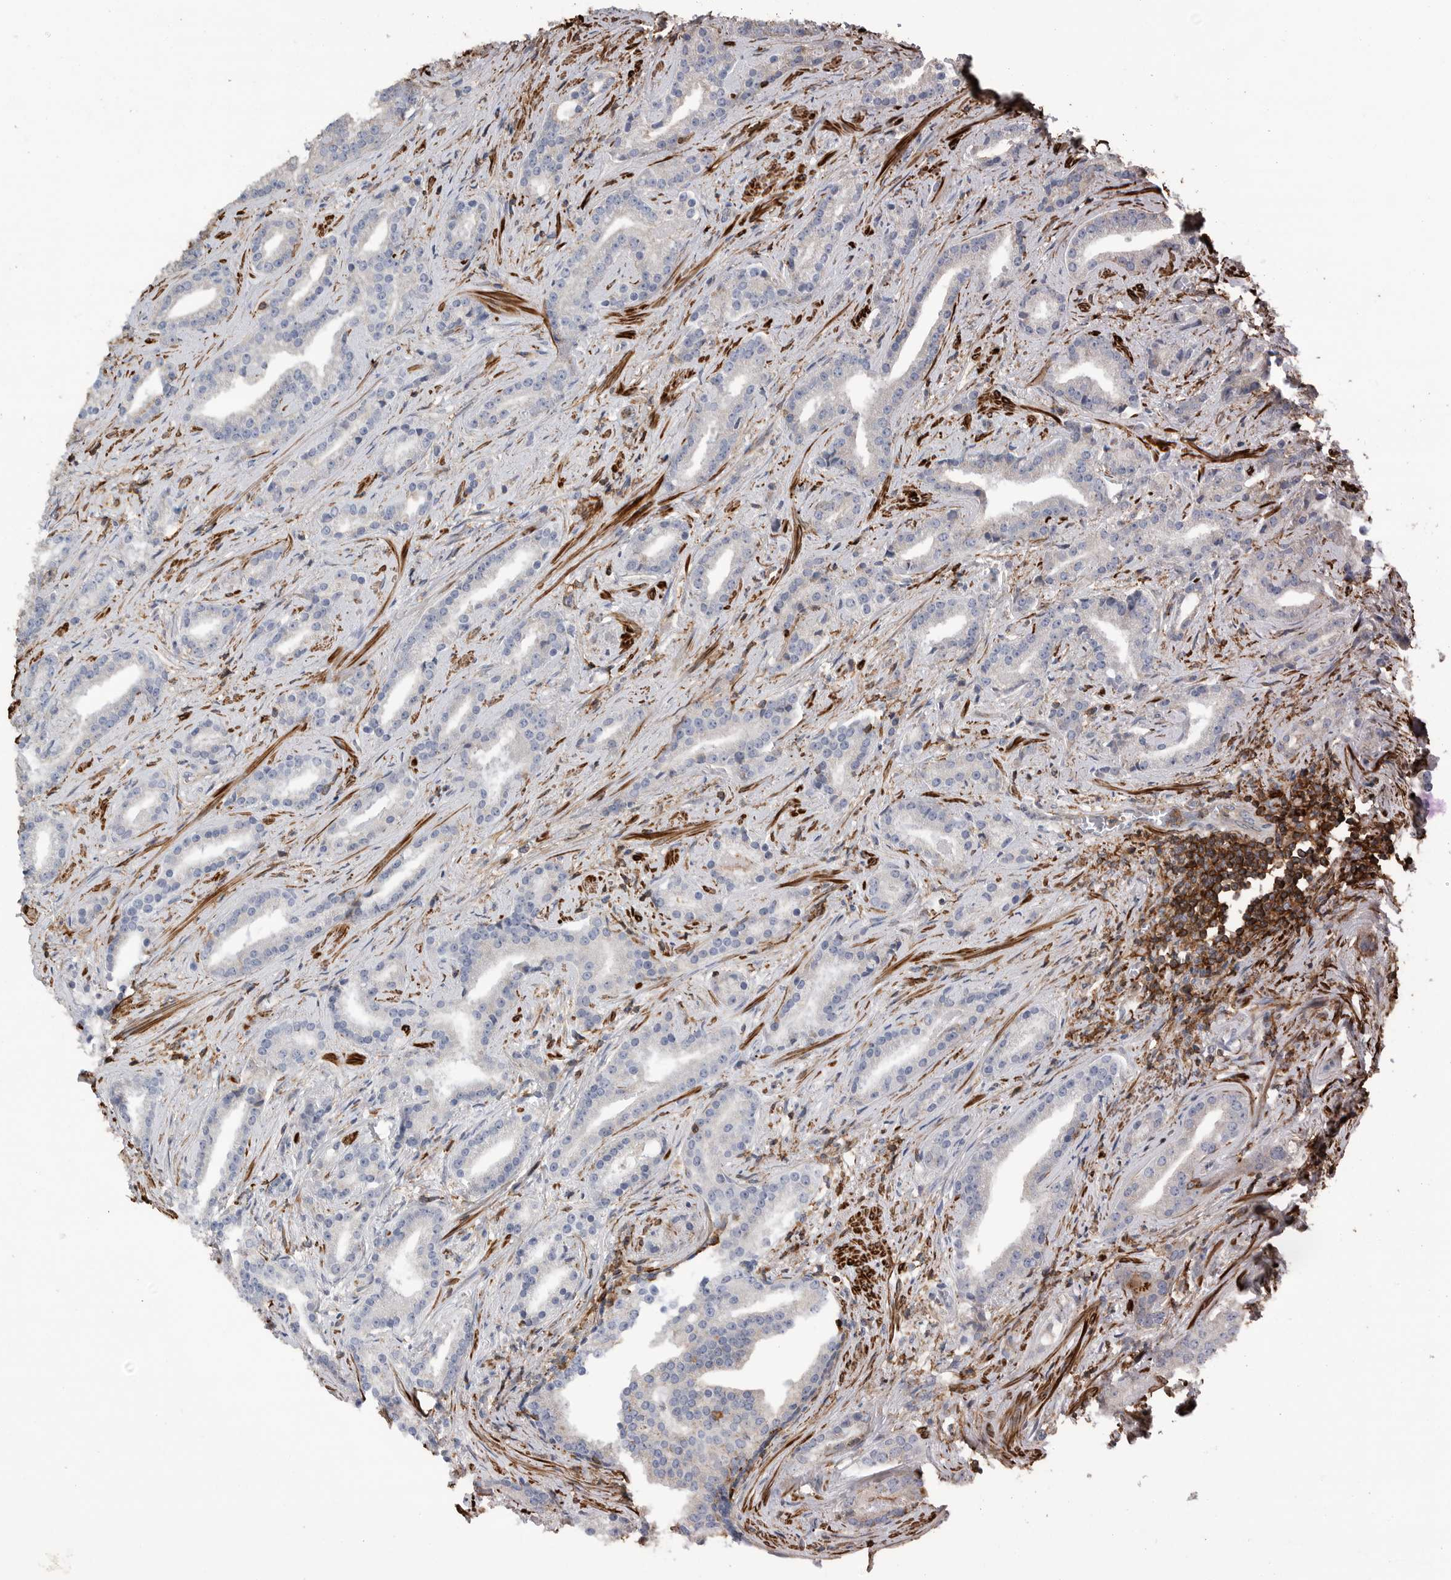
{"staining": {"intensity": "negative", "quantity": "none", "location": "none"}, "tissue": "prostate cancer", "cell_type": "Tumor cells", "image_type": "cancer", "snomed": [{"axis": "morphology", "description": "Adenocarcinoma, Low grade"}, {"axis": "topography", "description": "Prostate"}], "caption": "Photomicrograph shows no significant protein staining in tumor cells of prostate cancer. (DAB immunohistochemistry visualized using brightfield microscopy, high magnification).", "gene": "GPER1", "patient": {"sex": "male", "age": 67}}